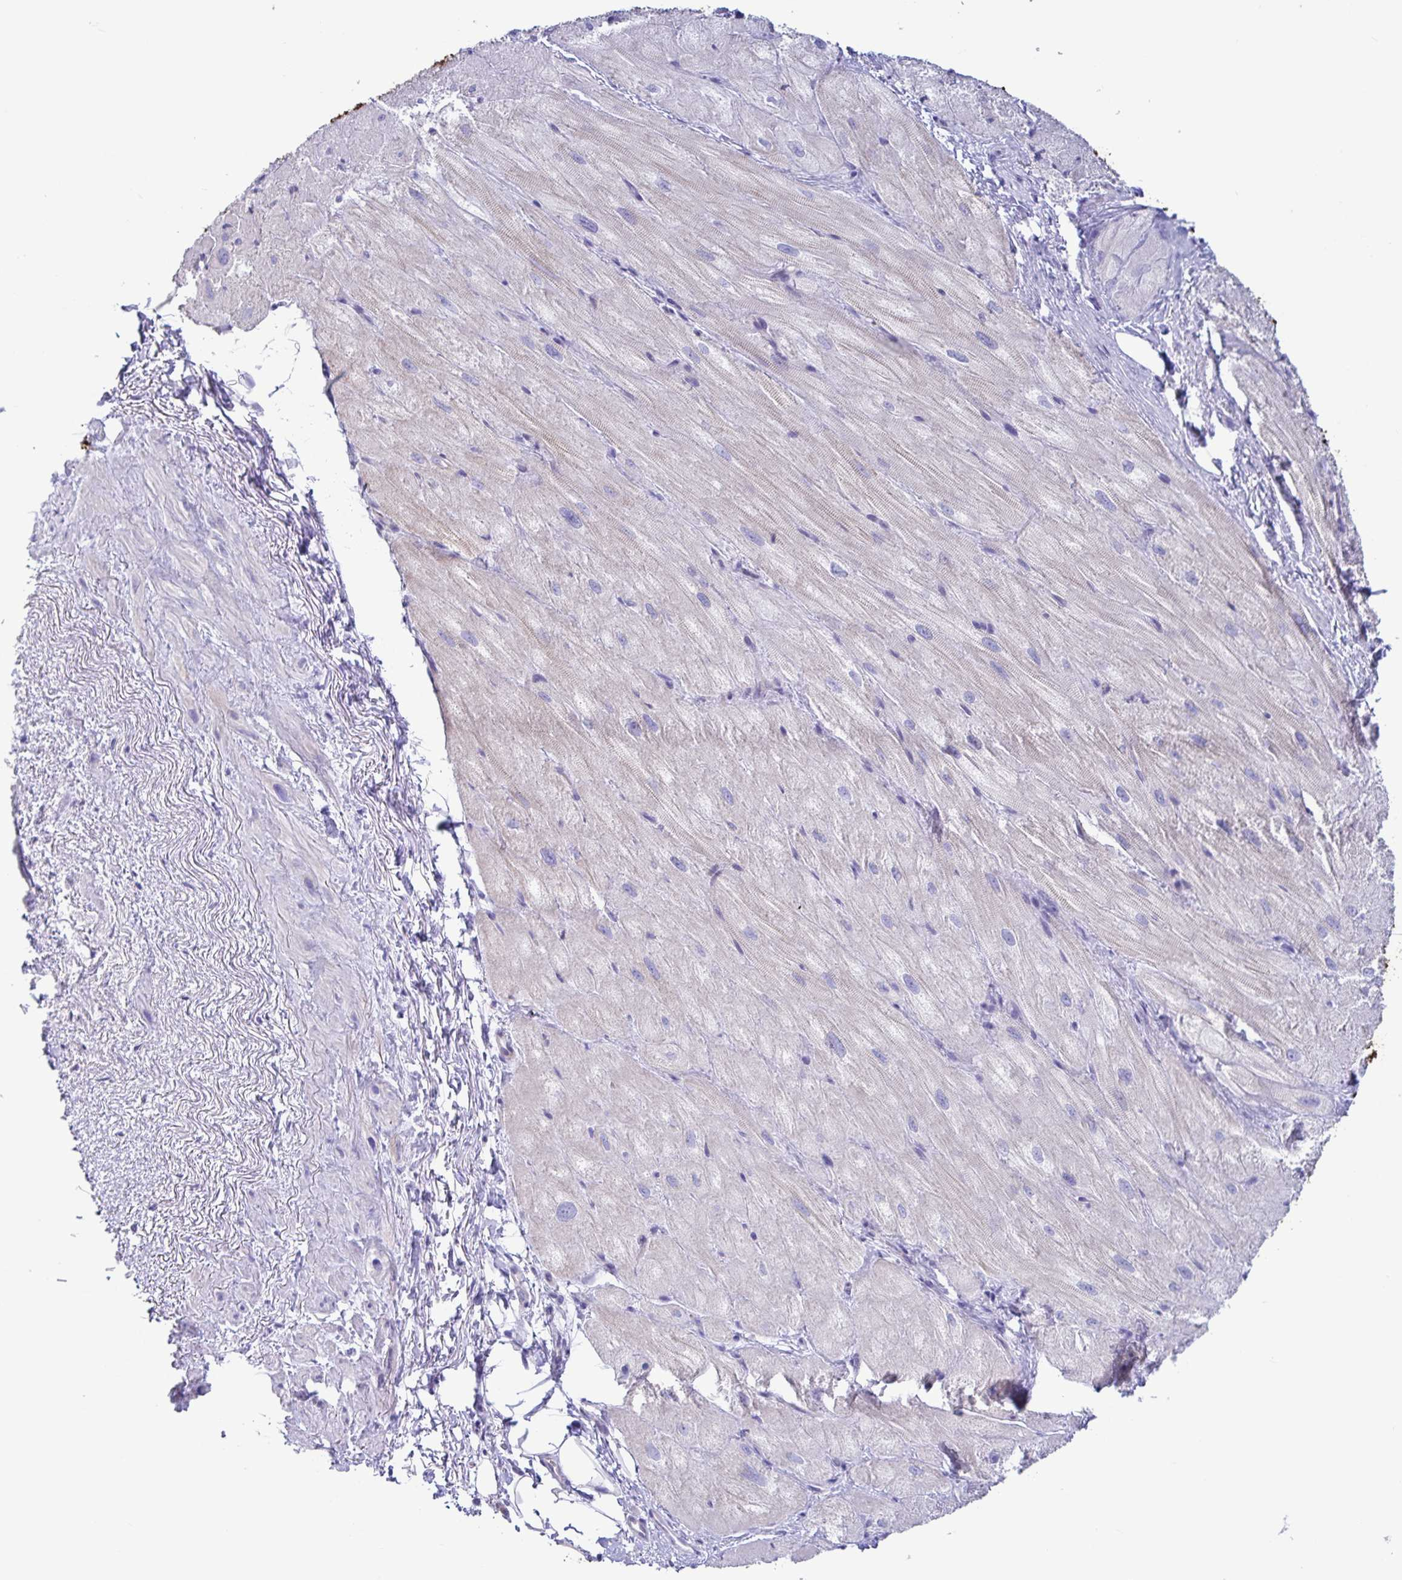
{"staining": {"intensity": "weak", "quantity": "<25%", "location": "cytoplasmic/membranous"}, "tissue": "heart muscle", "cell_type": "Cardiomyocytes", "image_type": "normal", "snomed": [{"axis": "morphology", "description": "Normal tissue, NOS"}, {"axis": "topography", "description": "Heart"}], "caption": "Human heart muscle stained for a protein using IHC exhibits no positivity in cardiomyocytes.", "gene": "TNNI2", "patient": {"sex": "male", "age": 62}}